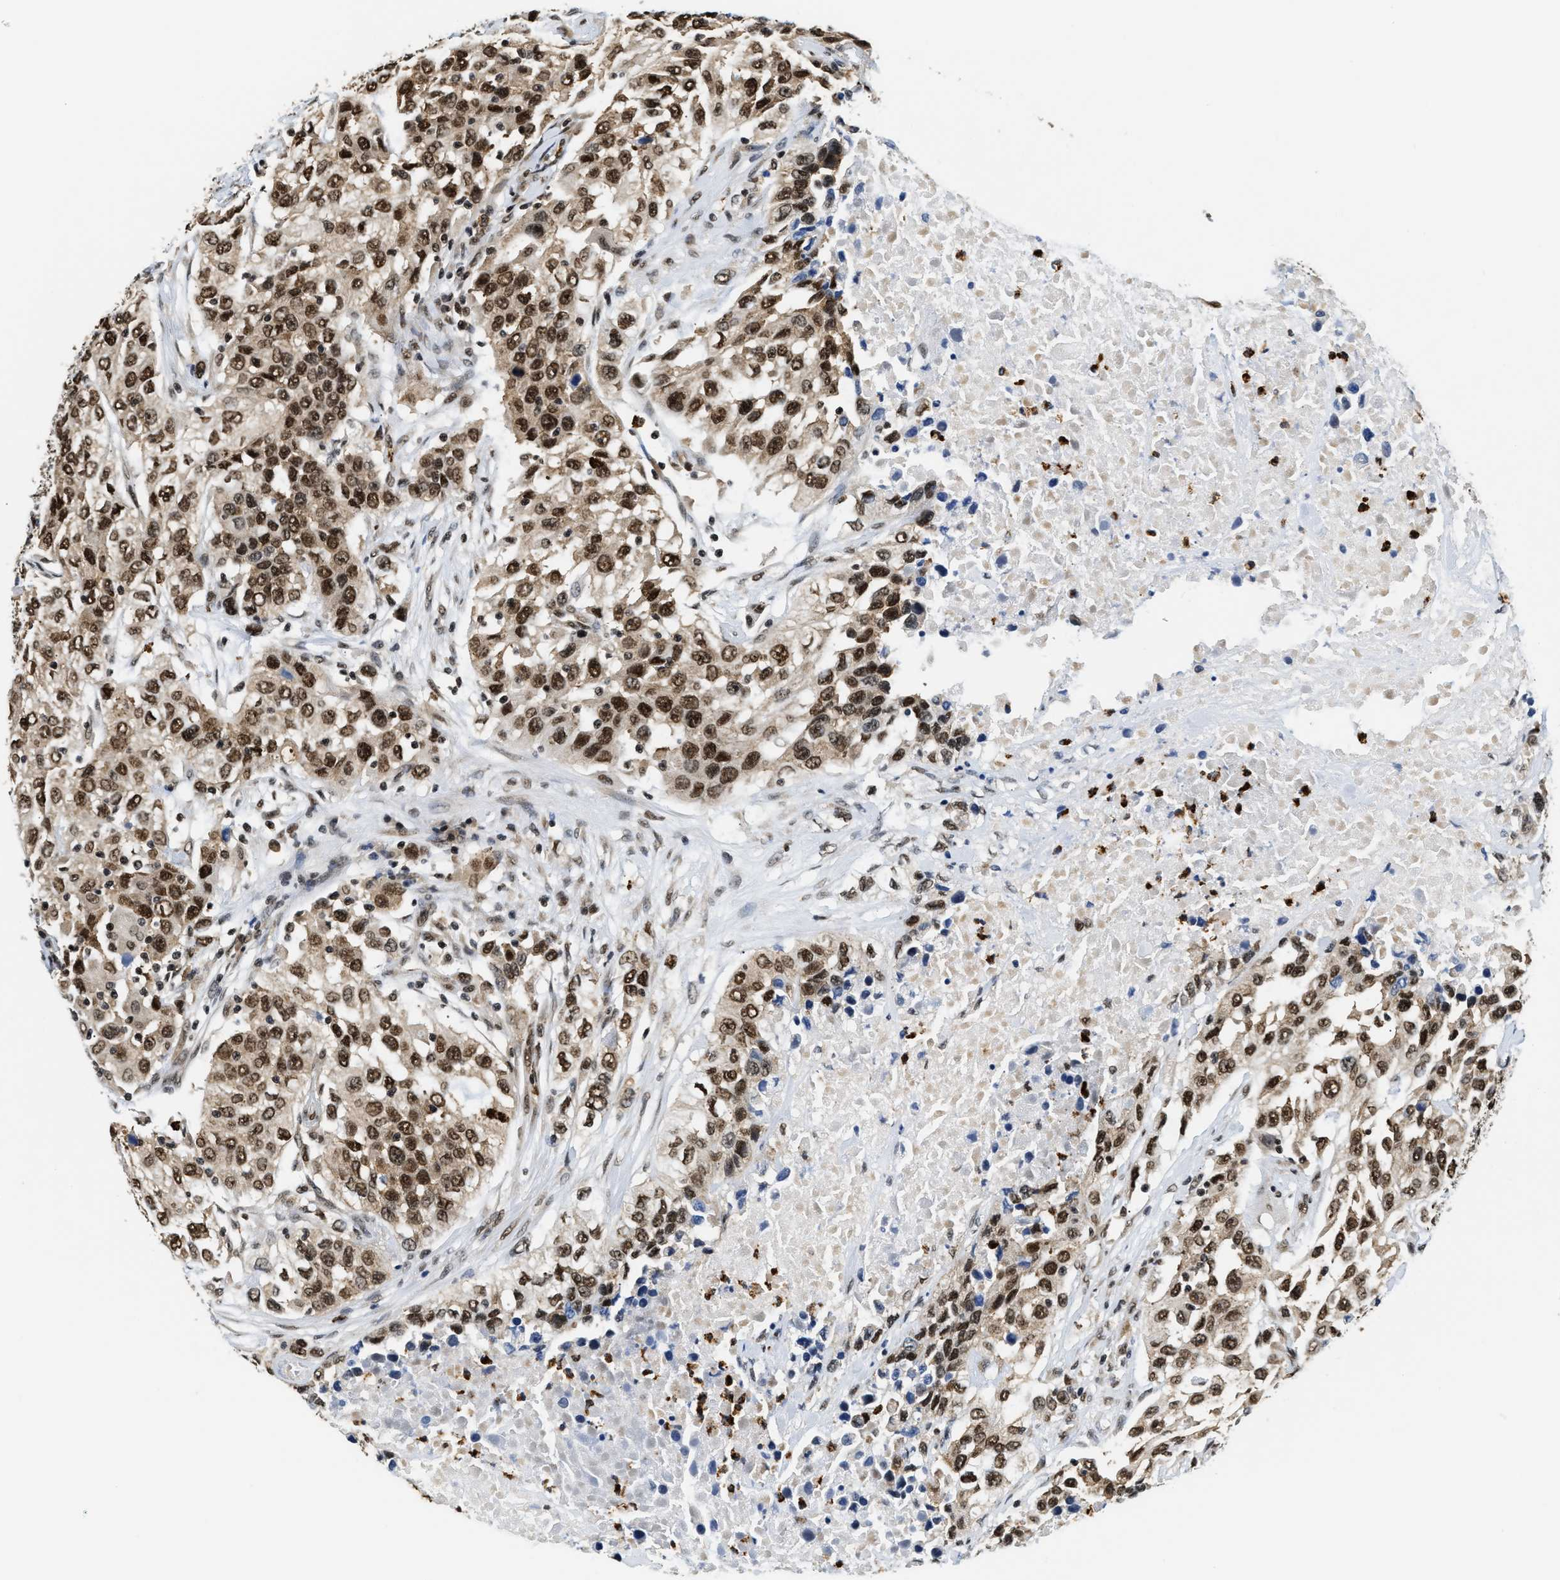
{"staining": {"intensity": "strong", "quantity": ">75%", "location": "cytoplasmic/membranous,nuclear"}, "tissue": "urothelial cancer", "cell_type": "Tumor cells", "image_type": "cancer", "snomed": [{"axis": "morphology", "description": "Urothelial carcinoma, High grade"}, {"axis": "topography", "description": "Urinary bladder"}], "caption": "DAB immunohistochemical staining of urothelial carcinoma (high-grade) shows strong cytoplasmic/membranous and nuclear protein positivity in approximately >75% of tumor cells.", "gene": "CCNDBP1", "patient": {"sex": "female", "age": 80}}